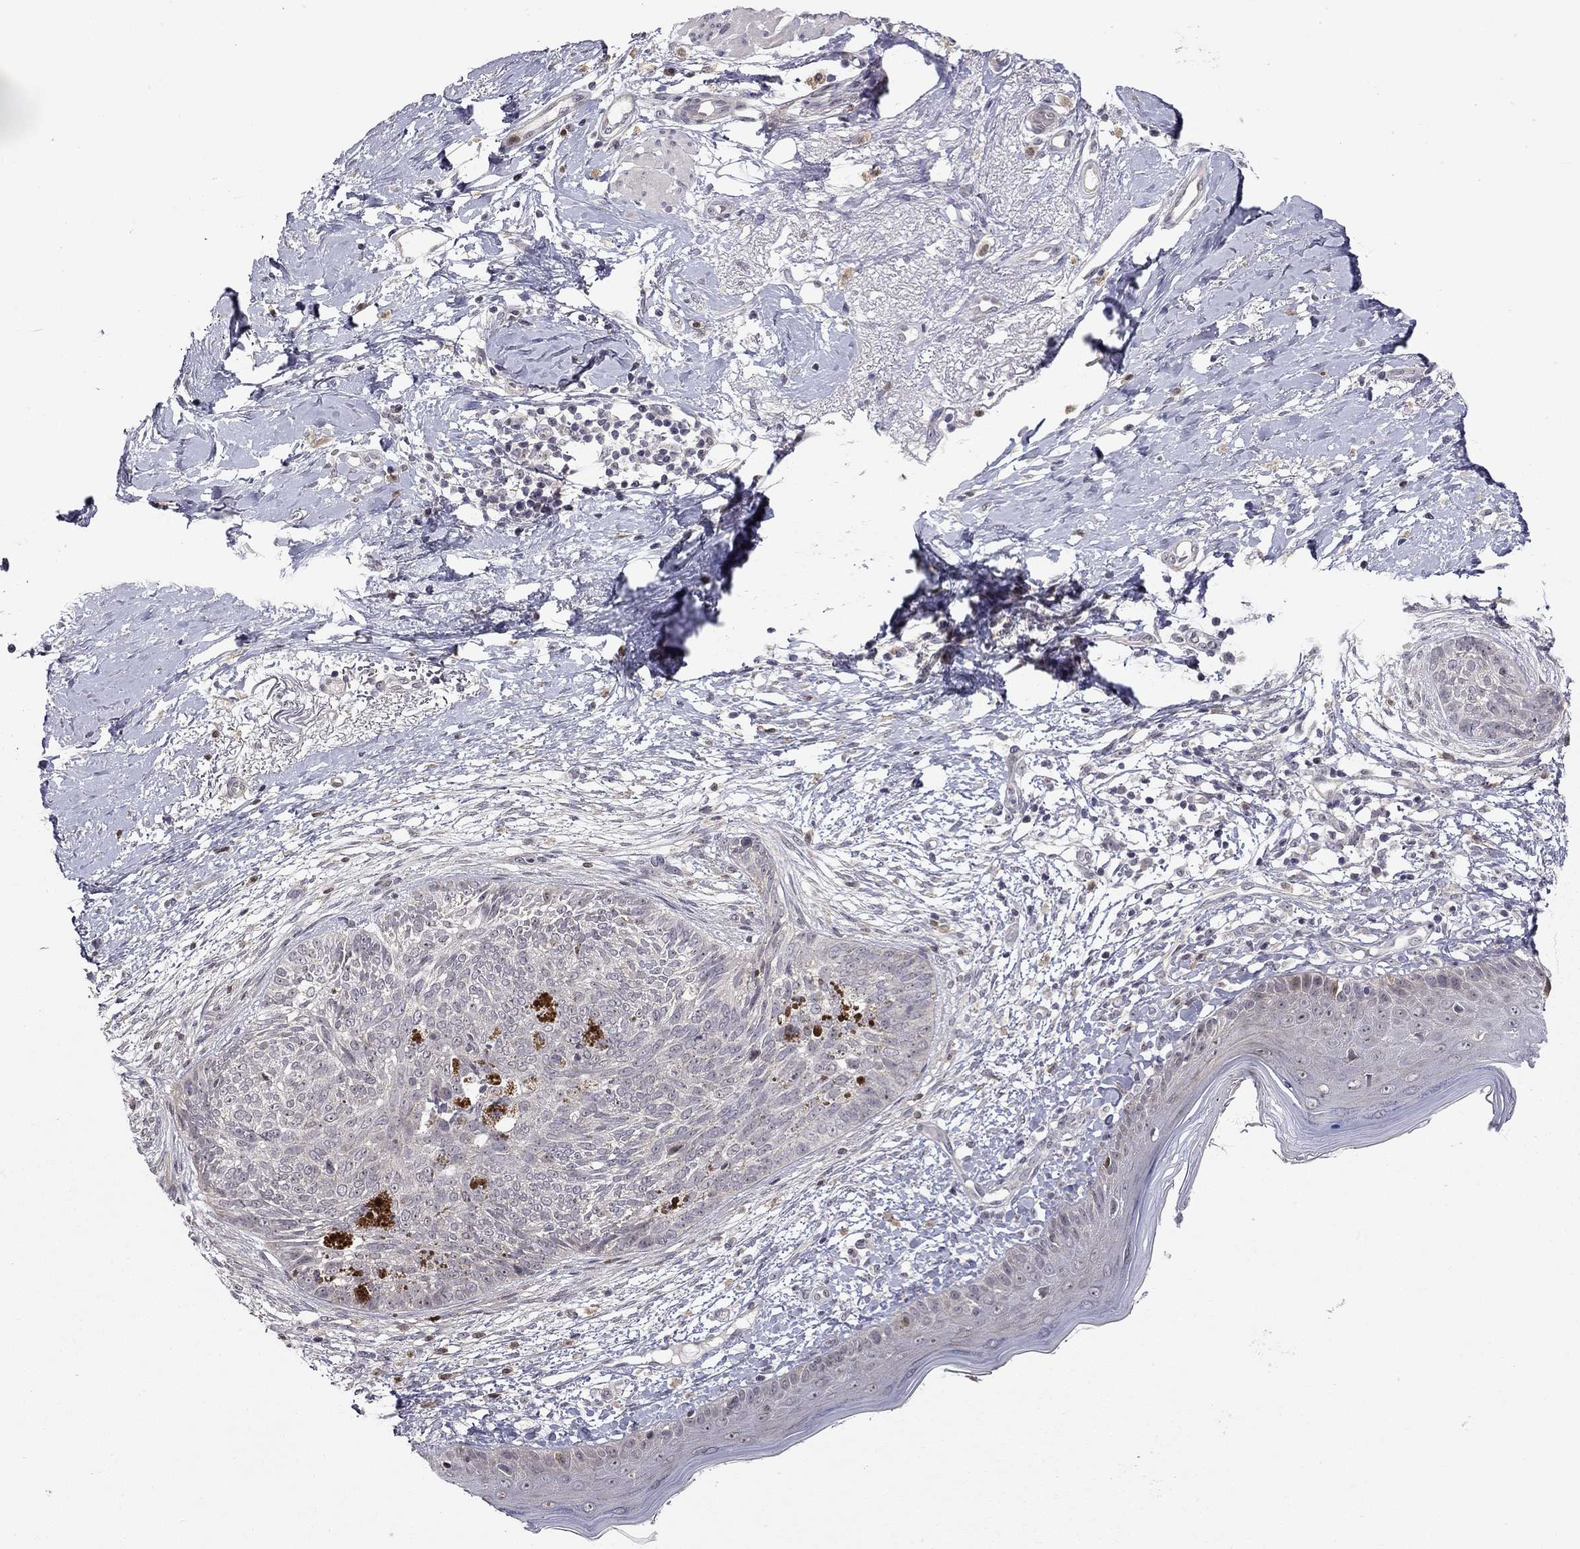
{"staining": {"intensity": "negative", "quantity": "none", "location": "none"}, "tissue": "skin cancer", "cell_type": "Tumor cells", "image_type": "cancer", "snomed": [{"axis": "morphology", "description": "Normal tissue, NOS"}, {"axis": "morphology", "description": "Basal cell carcinoma"}, {"axis": "topography", "description": "Skin"}], "caption": "DAB (3,3'-diaminobenzidine) immunohistochemical staining of basal cell carcinoma (skin) reveals no significant expression in tumor cells.", "gene": "STXBP6", "patient": {"sex": "male", "age": 84}}